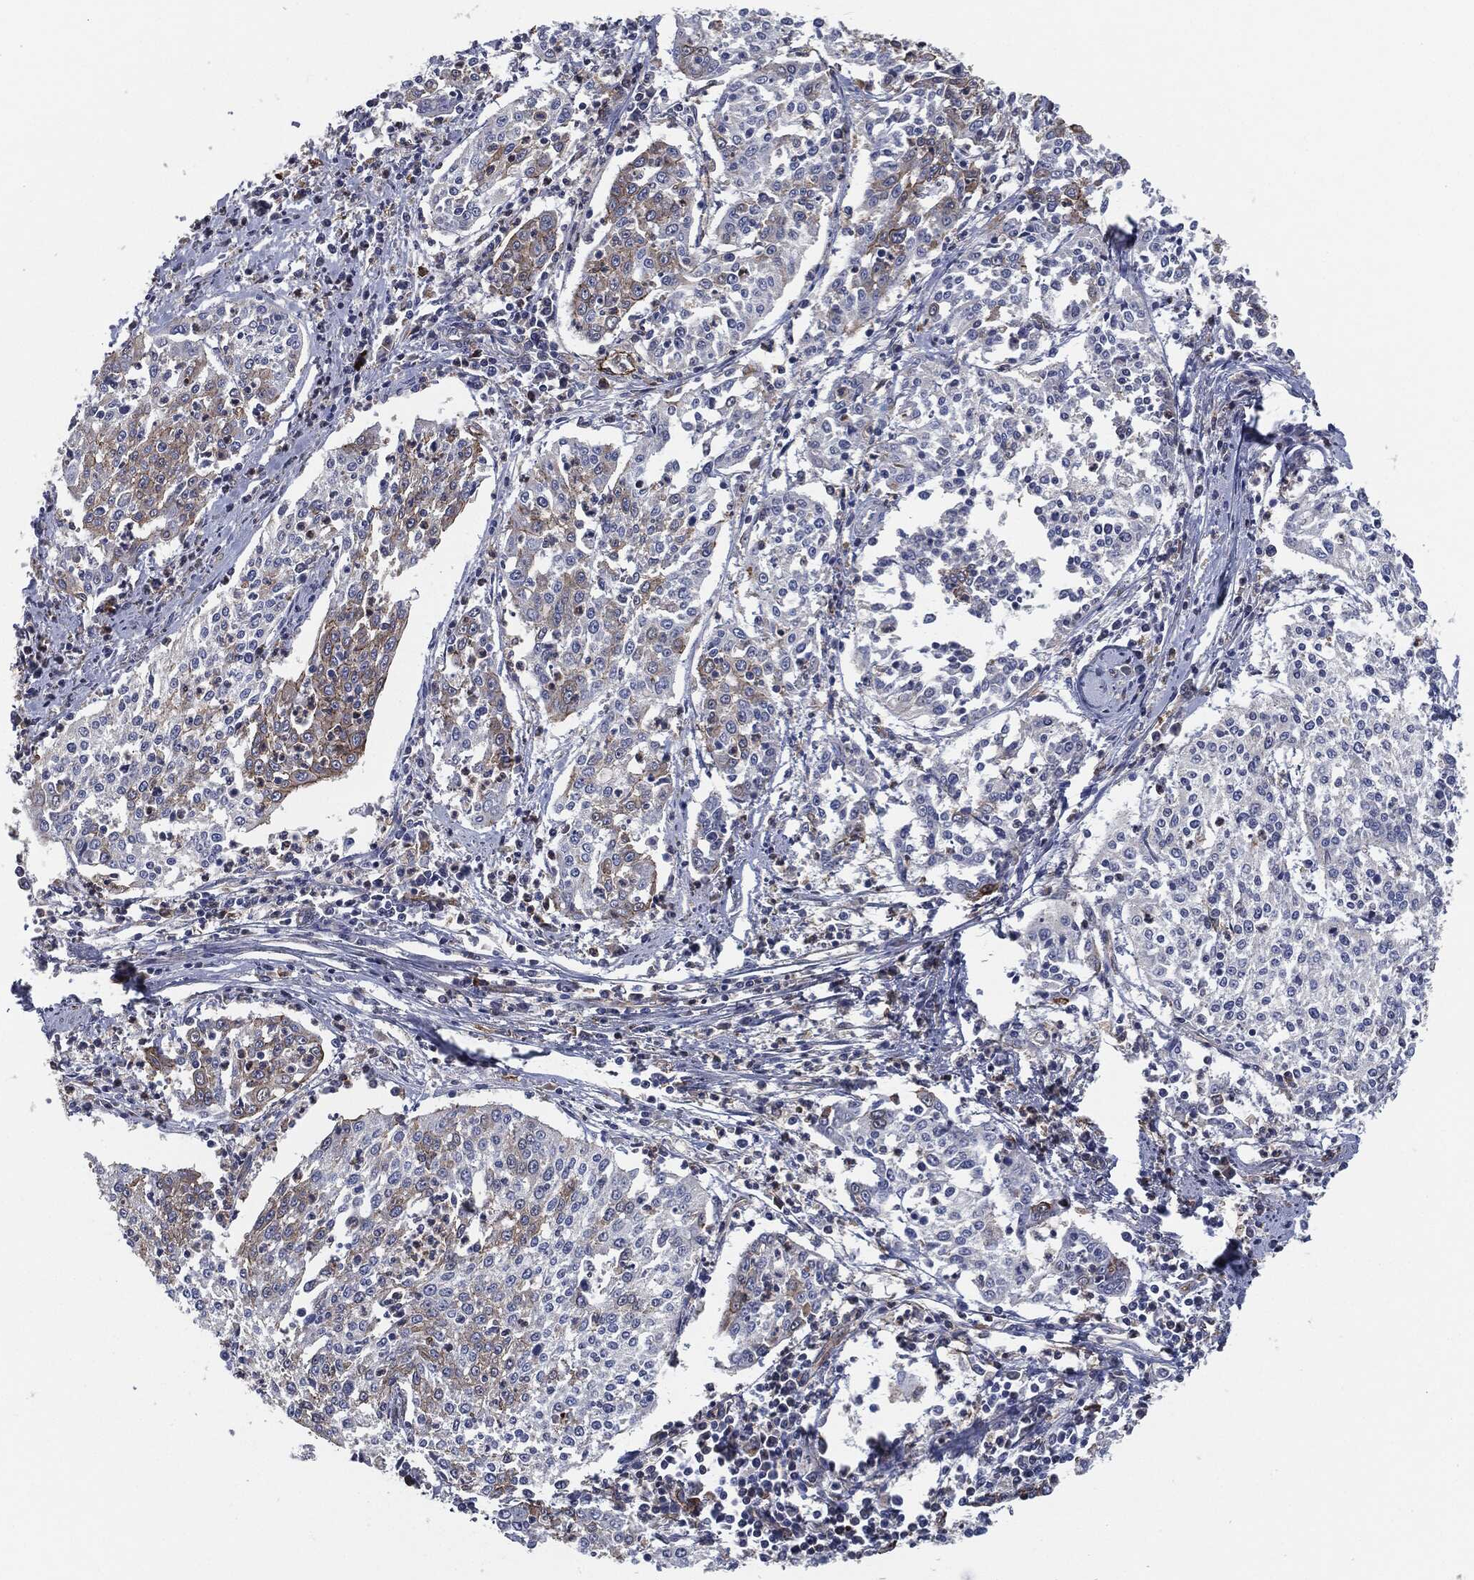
{"staining": {"intensity": "moderate", "quantity": "<25%", "location": "cytoplasmic/membranous"}, "tissue": "cervical cancer", "cell_type": "Tumor cells", "image_type": "cancer", "snomed": [{"axis": "morphology", "description": "Squamous cell carcinoma, NOS"}, {"axis": "topography", "description": "Cervix"}], "caption": "This micrograph shows cervical squamous cell carcinoma stained with IHC to label a protein in brown. The cytoplasmic/membranous of tumor cells show moderate positivity for the protein. Nuclei are counter-stained blue.", "gene": "SVIL", "patient": {"sex": "female", "age": 41}}